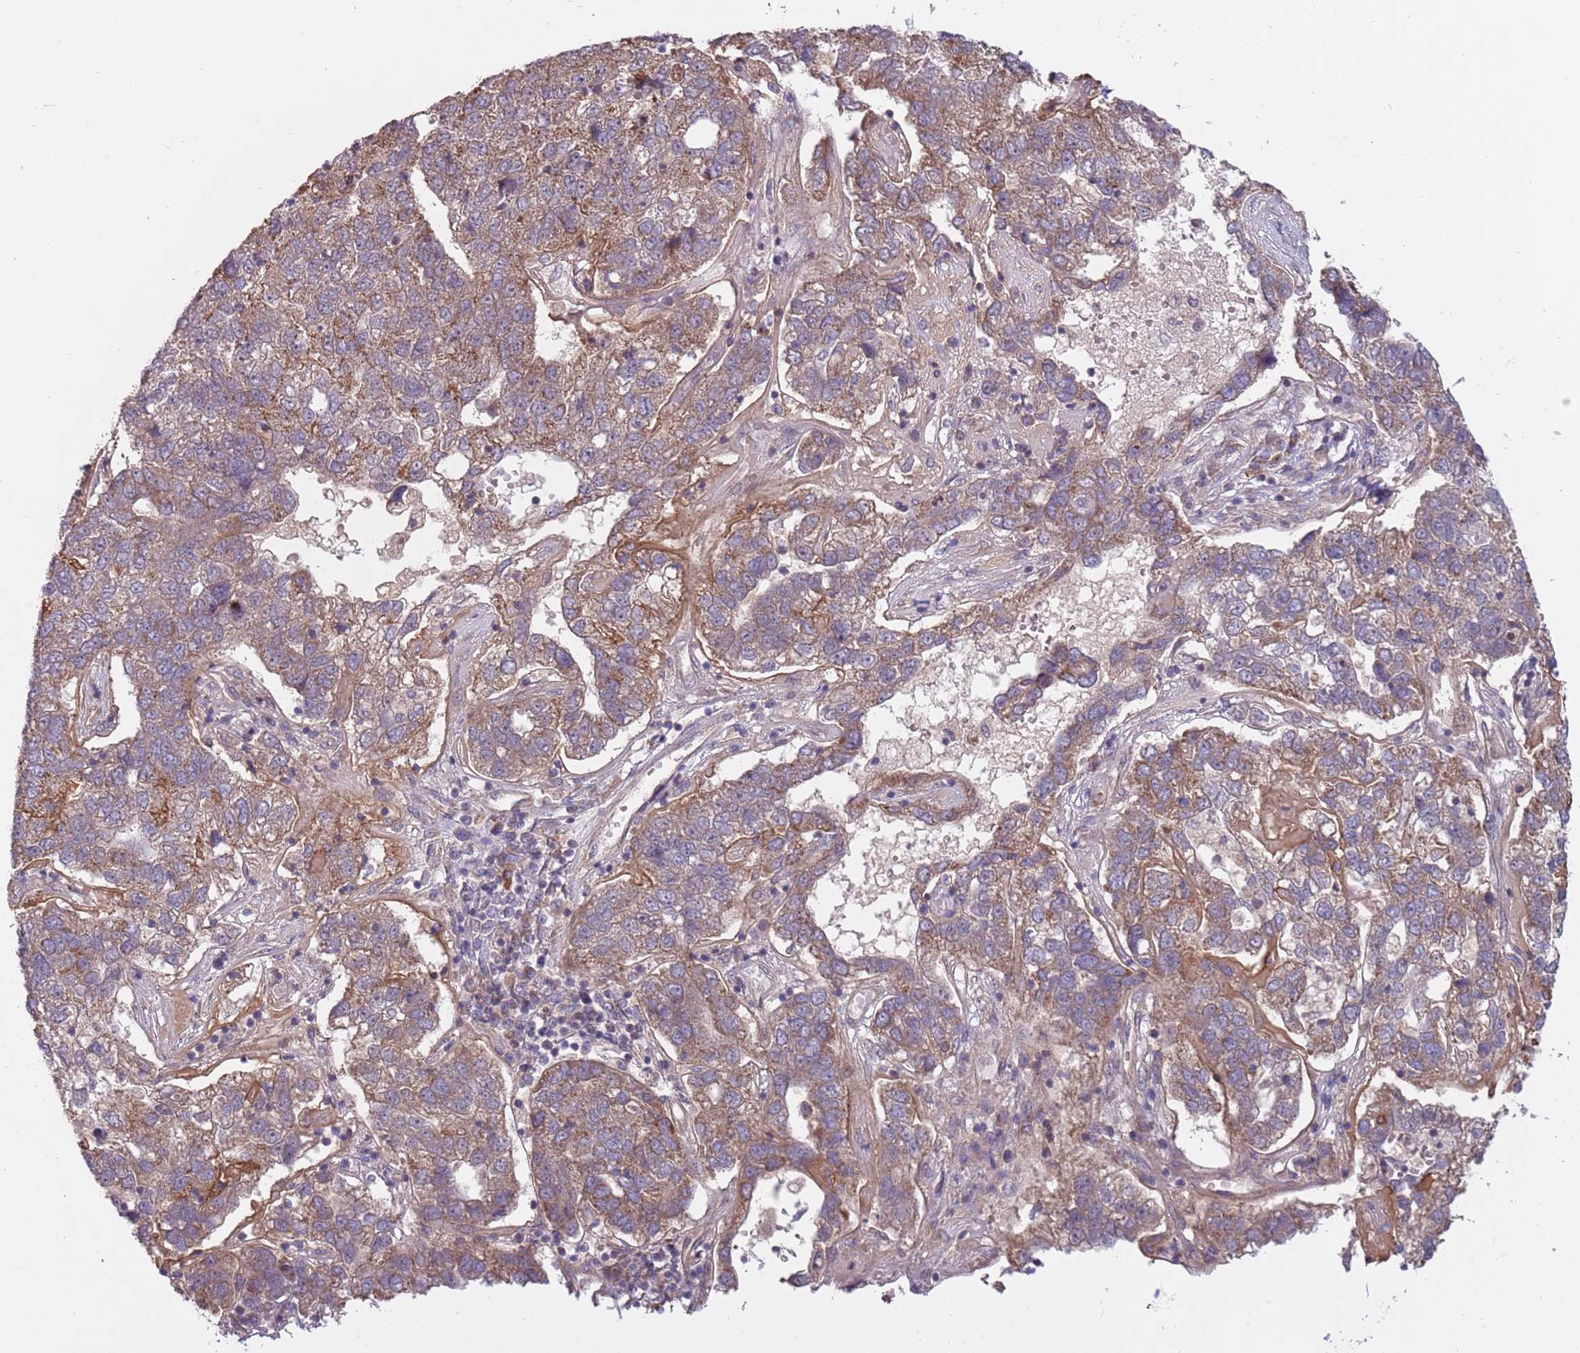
{"staining": {"intensity": "moderate", "quantity": ">75%", "location": "cytoplasmic/membranous"}, "tissue": "pancreatic cancer", "cell_type": "Tumor cells", "image_type": "cancer", "snomed": [{"axis": "morphology", "description": "Adenocarcinoma, NOS"}, {"axis": "topography", "description": "Pancreas"}], "caption": "IHC photomicrograph of pancreatic cancer (adenocarcinoma) stained for a protein (brown), which shows medium levels of moderate cytoplasmic/membranous positivity in about >75% of tumor cells.", "gene": "RNF181", "patient": {"sex": "female", "age": 61}}